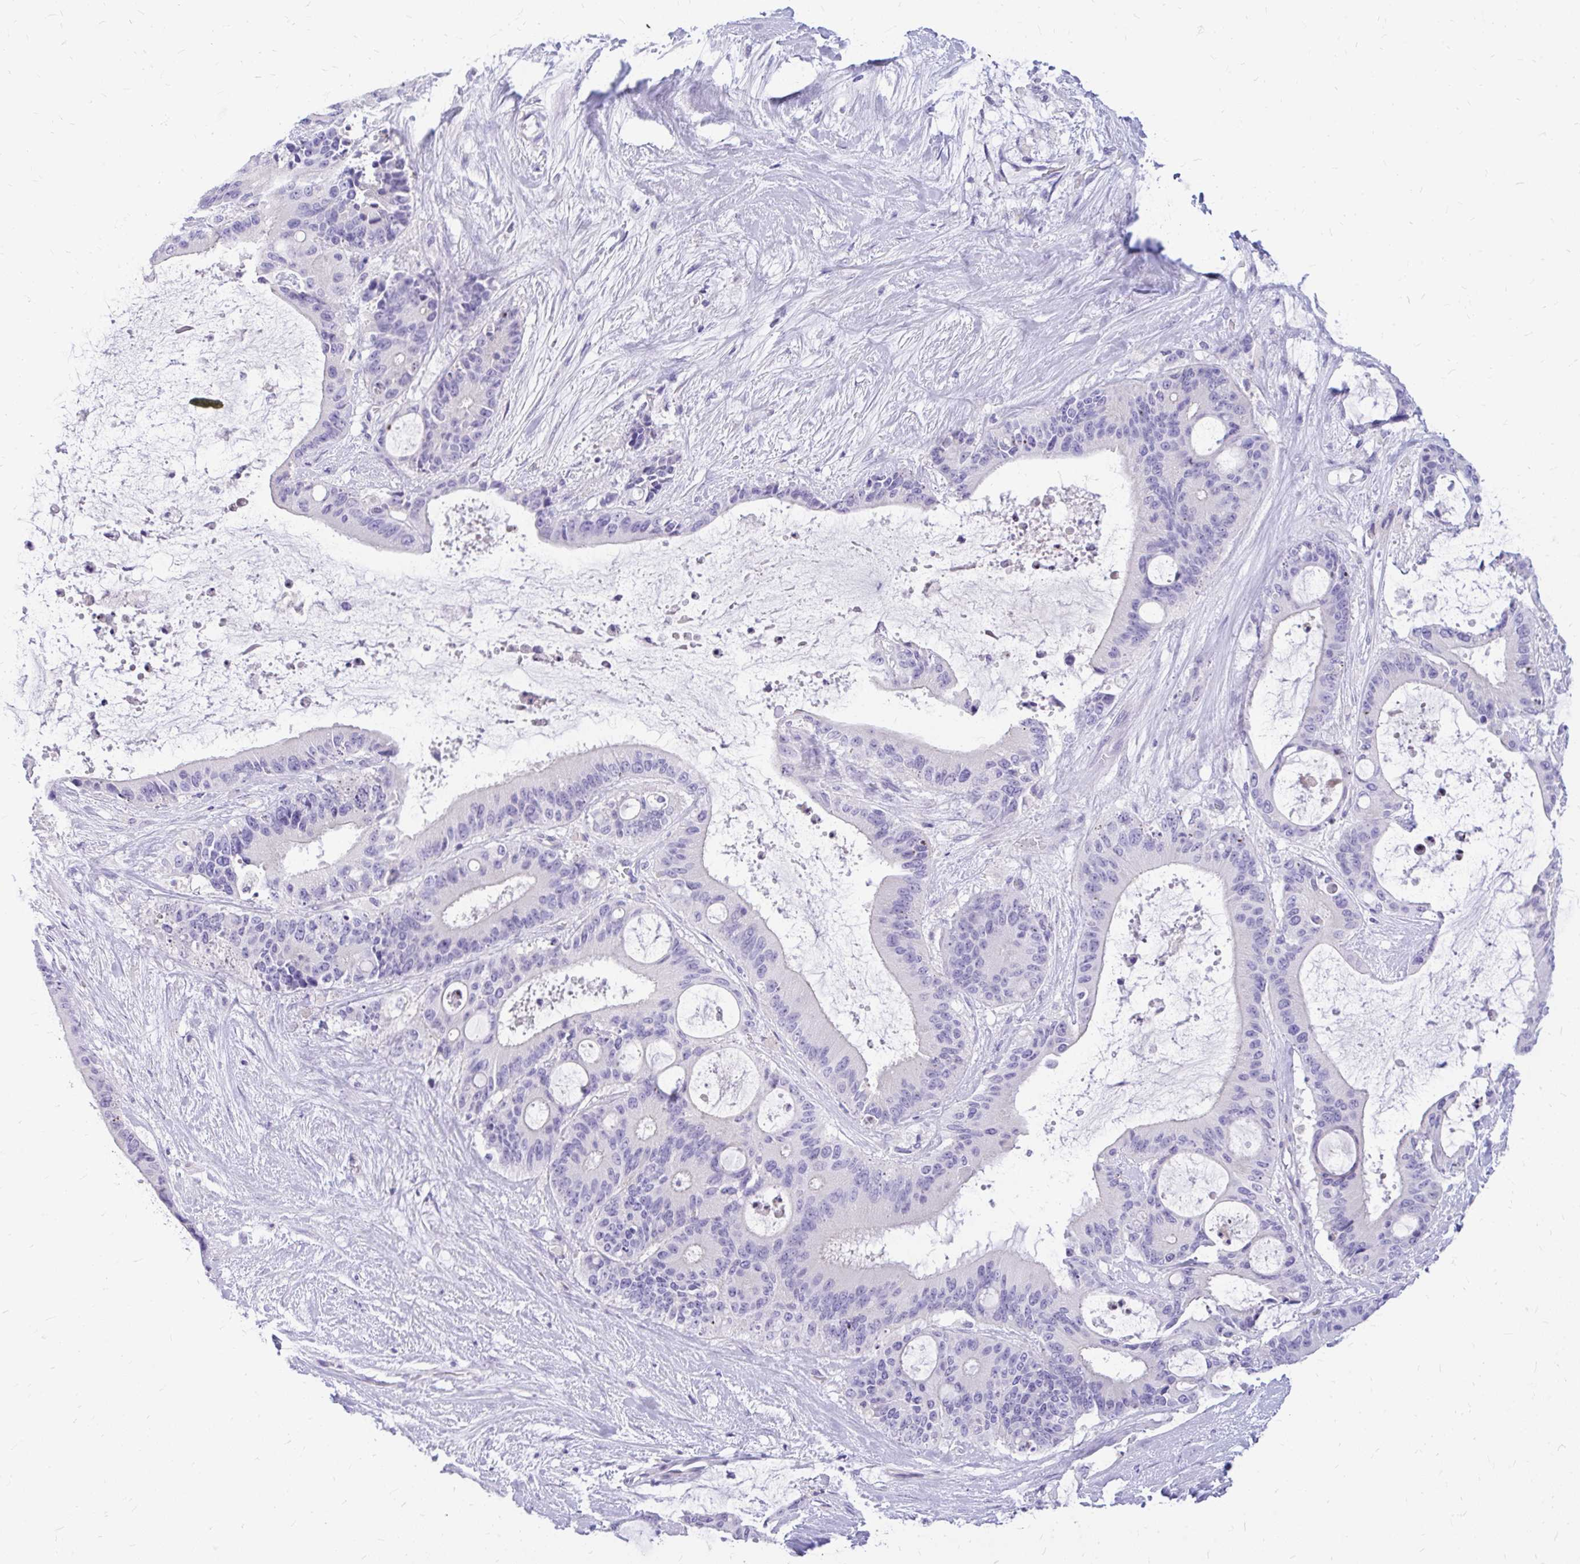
{"staining": {"intensity": "negative", "quantity": "none", "location": "none"}, "tissue": "liver cancer", "cell_type": "Tumor cells", "image_type": "cancer", "snomed": [{"axis": "morphology", "description": "Normal tissue, NOS"}, {"axis": "morphology", "description": "Cholangiocarcinoma"}, {"axis": "topography", "description": "Liver"}, {"axis": "topography", "description": "Peripheral nerve tissue"}], "caption": "This is an IHC photomicrograph of cholangiocarcinoma (liver). There is no expression in tumor cells.", "gene": "MAP1LC3A", "patient": {"sex": "female", "age": 73}}